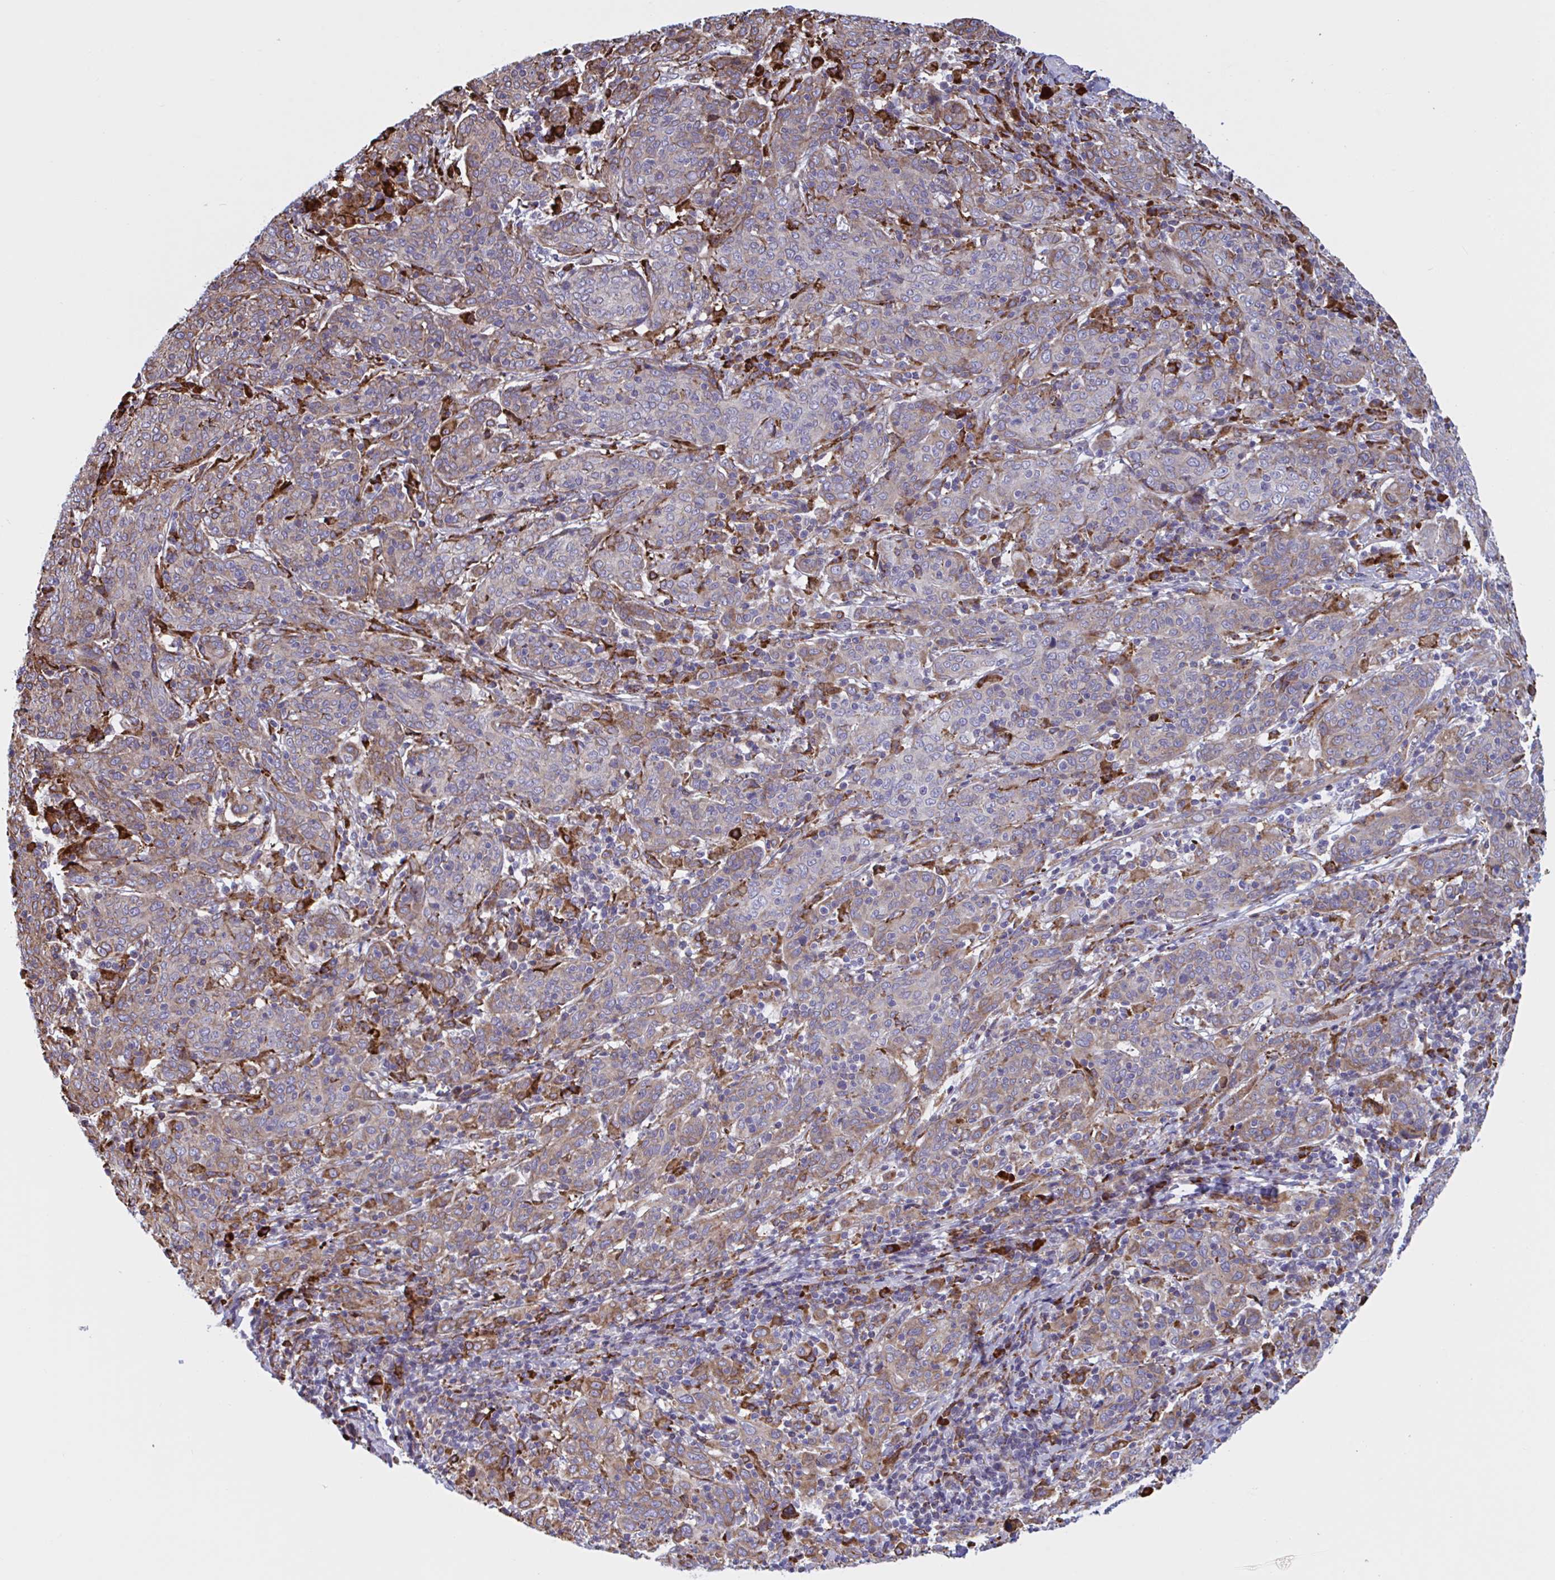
{"staining": {"intensity": "weak", "quantity": "25%-75%", "location": "cytoplasmic/membranous"}, "tissue": "cervical cancer", "cell_type": "Tumor cells", "image_type": "cancer", "snomed": [{"axis": "morphology", "description": "Squamous cell carcinoma, NOS"}, {"axis": "topography", "description": "Cervix"}], "caption": "IHC photomicrograph of neoplastic tissue: cervical cancer stained using immunohistochemistry exhibits low levels of weak protein expression localized specifically in the cytoplasmic/membranous of tumor cells, appearing as a cytoplasmic/membranous brown color.", "gene": "PEAK3", "patient": {"sex": "female", "age": 67}}